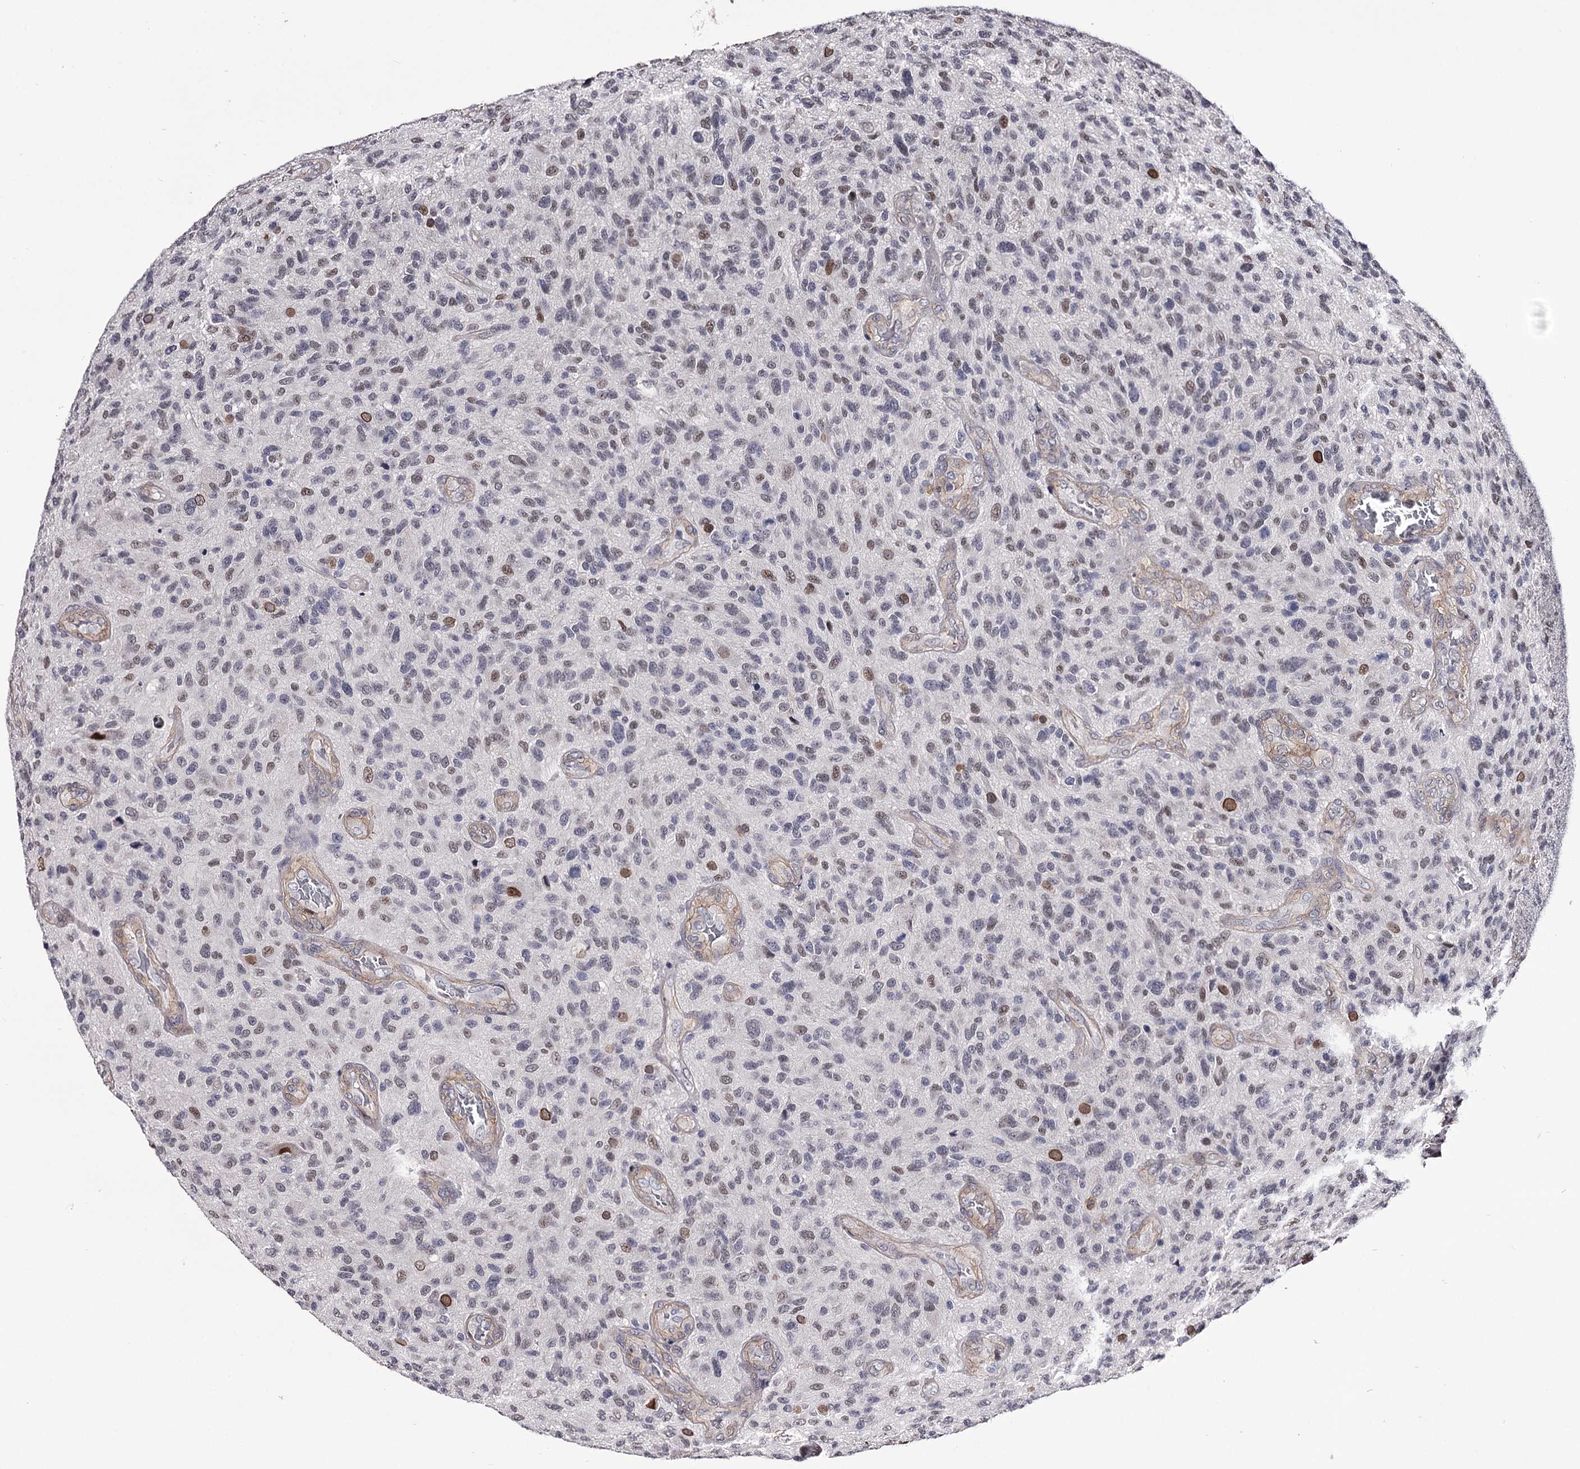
{"staining": {"intensity": "negative", "quantity": "none", "location": "none"}, "tissue": "glioma", "cell_type": "Tumor cells", "image_type": "cancer", "snomed": [{"axis": "morphology", "description": "Glioma, malignant, High grade"}, {"axis": "topography", "description": "Brain"}], "caption": "Immunohistochemical staining of glioma demonstrates no significant positivity in tumor cells.", "gene": "OVOL2", "patient": {"sex": "male", "age": 47}}